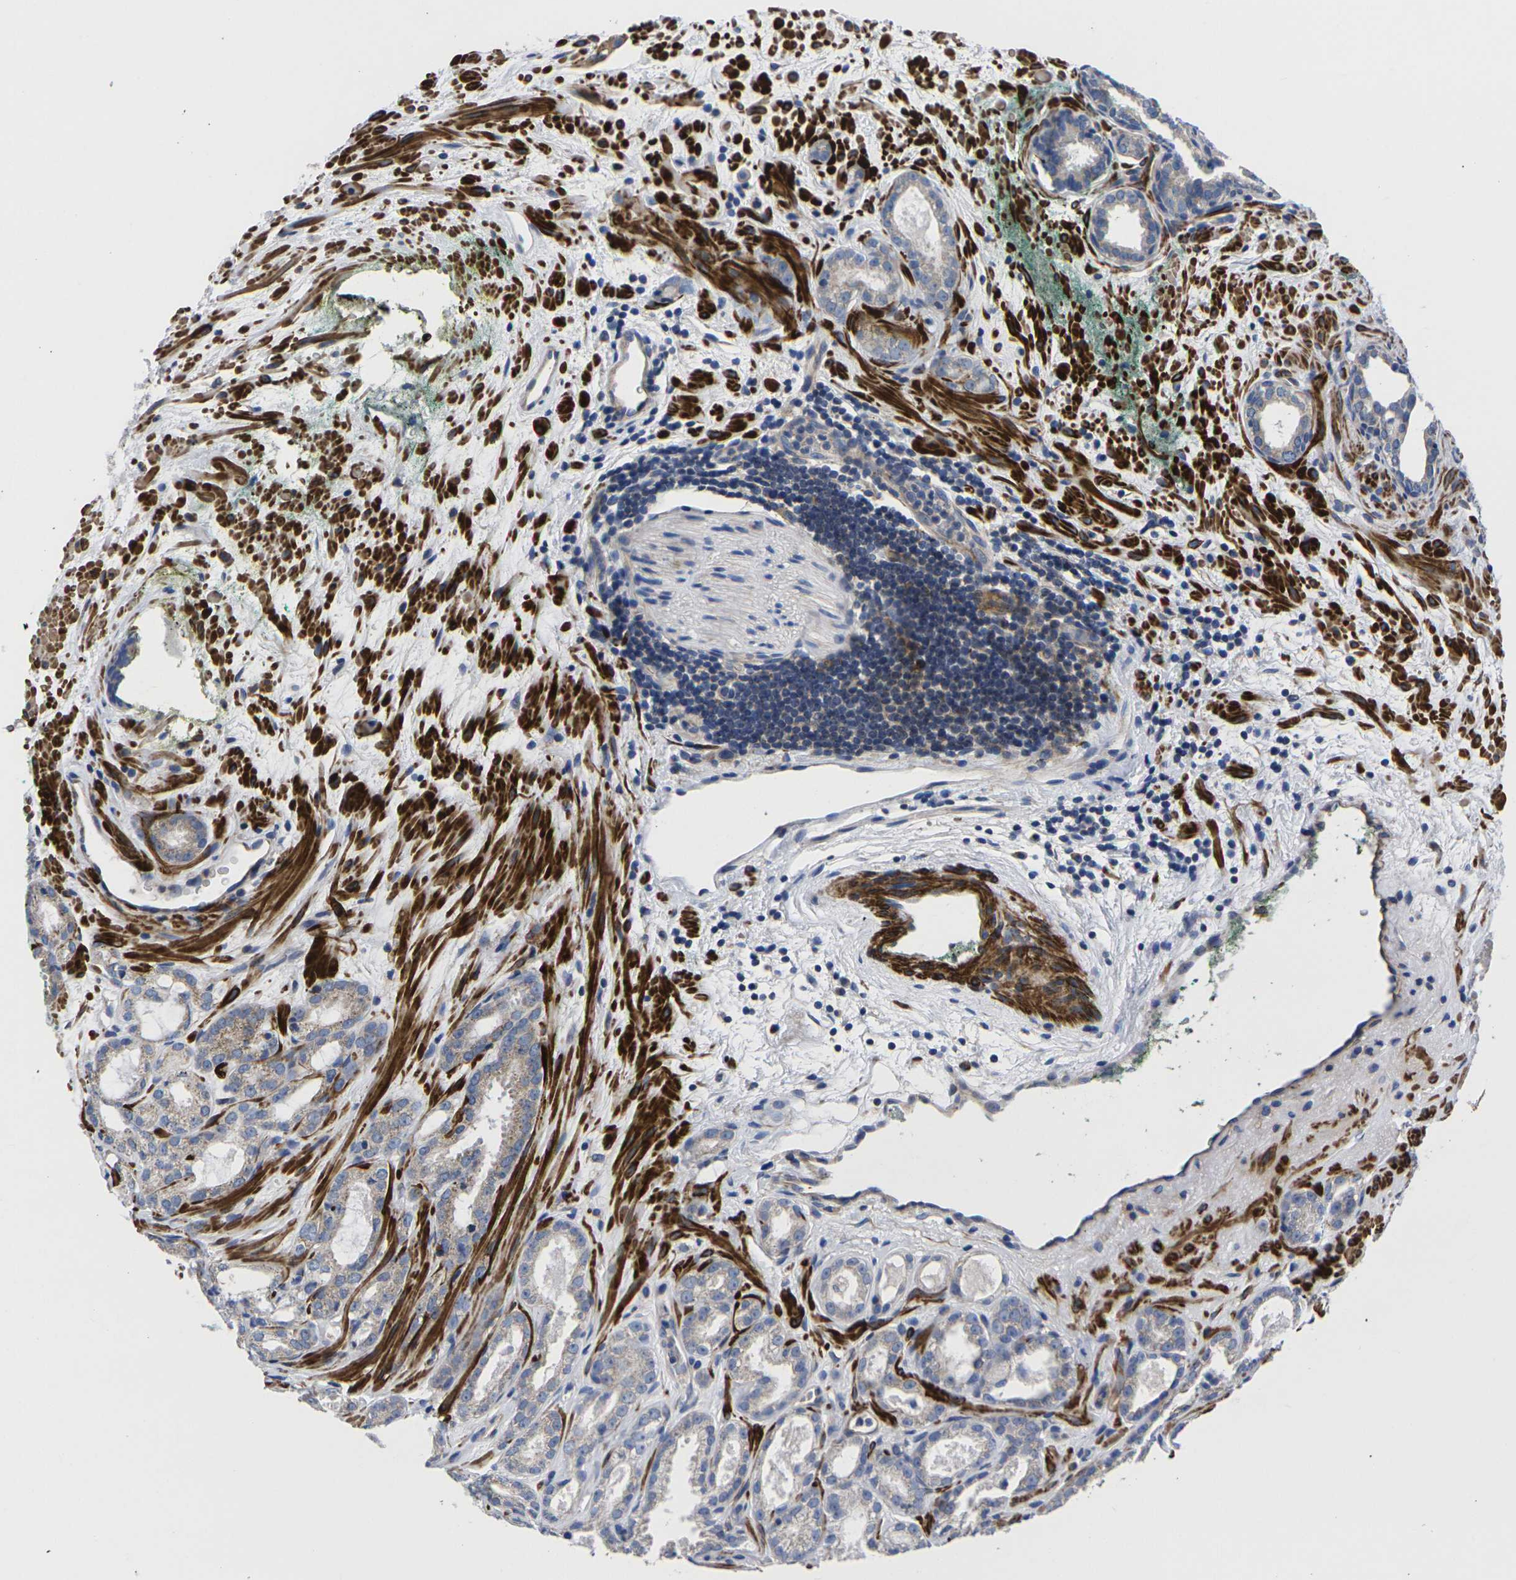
{"staining": {"intensity": "weak", "quantity": "25%-75%", "location": "cytoplasmic/membranous"}, "tissue": "prostate cancer", "cell_type": "Tumor cells", "image_type": "cancer", "snomed": [{"axis": "morphology", "description": "Adenocarcinoma, Low grade"}, {"axis": "topography", "description": "Prostate"}], "caption": "This is a histology image of immunohistochemistry staining of prostate cancer (low-grade adenocarcinoma), which shows weak expression in the cytoplasmic/membranous of tumor cells.", "gene": "GPR4", "patient": {"sex": "male", "age": 57}}